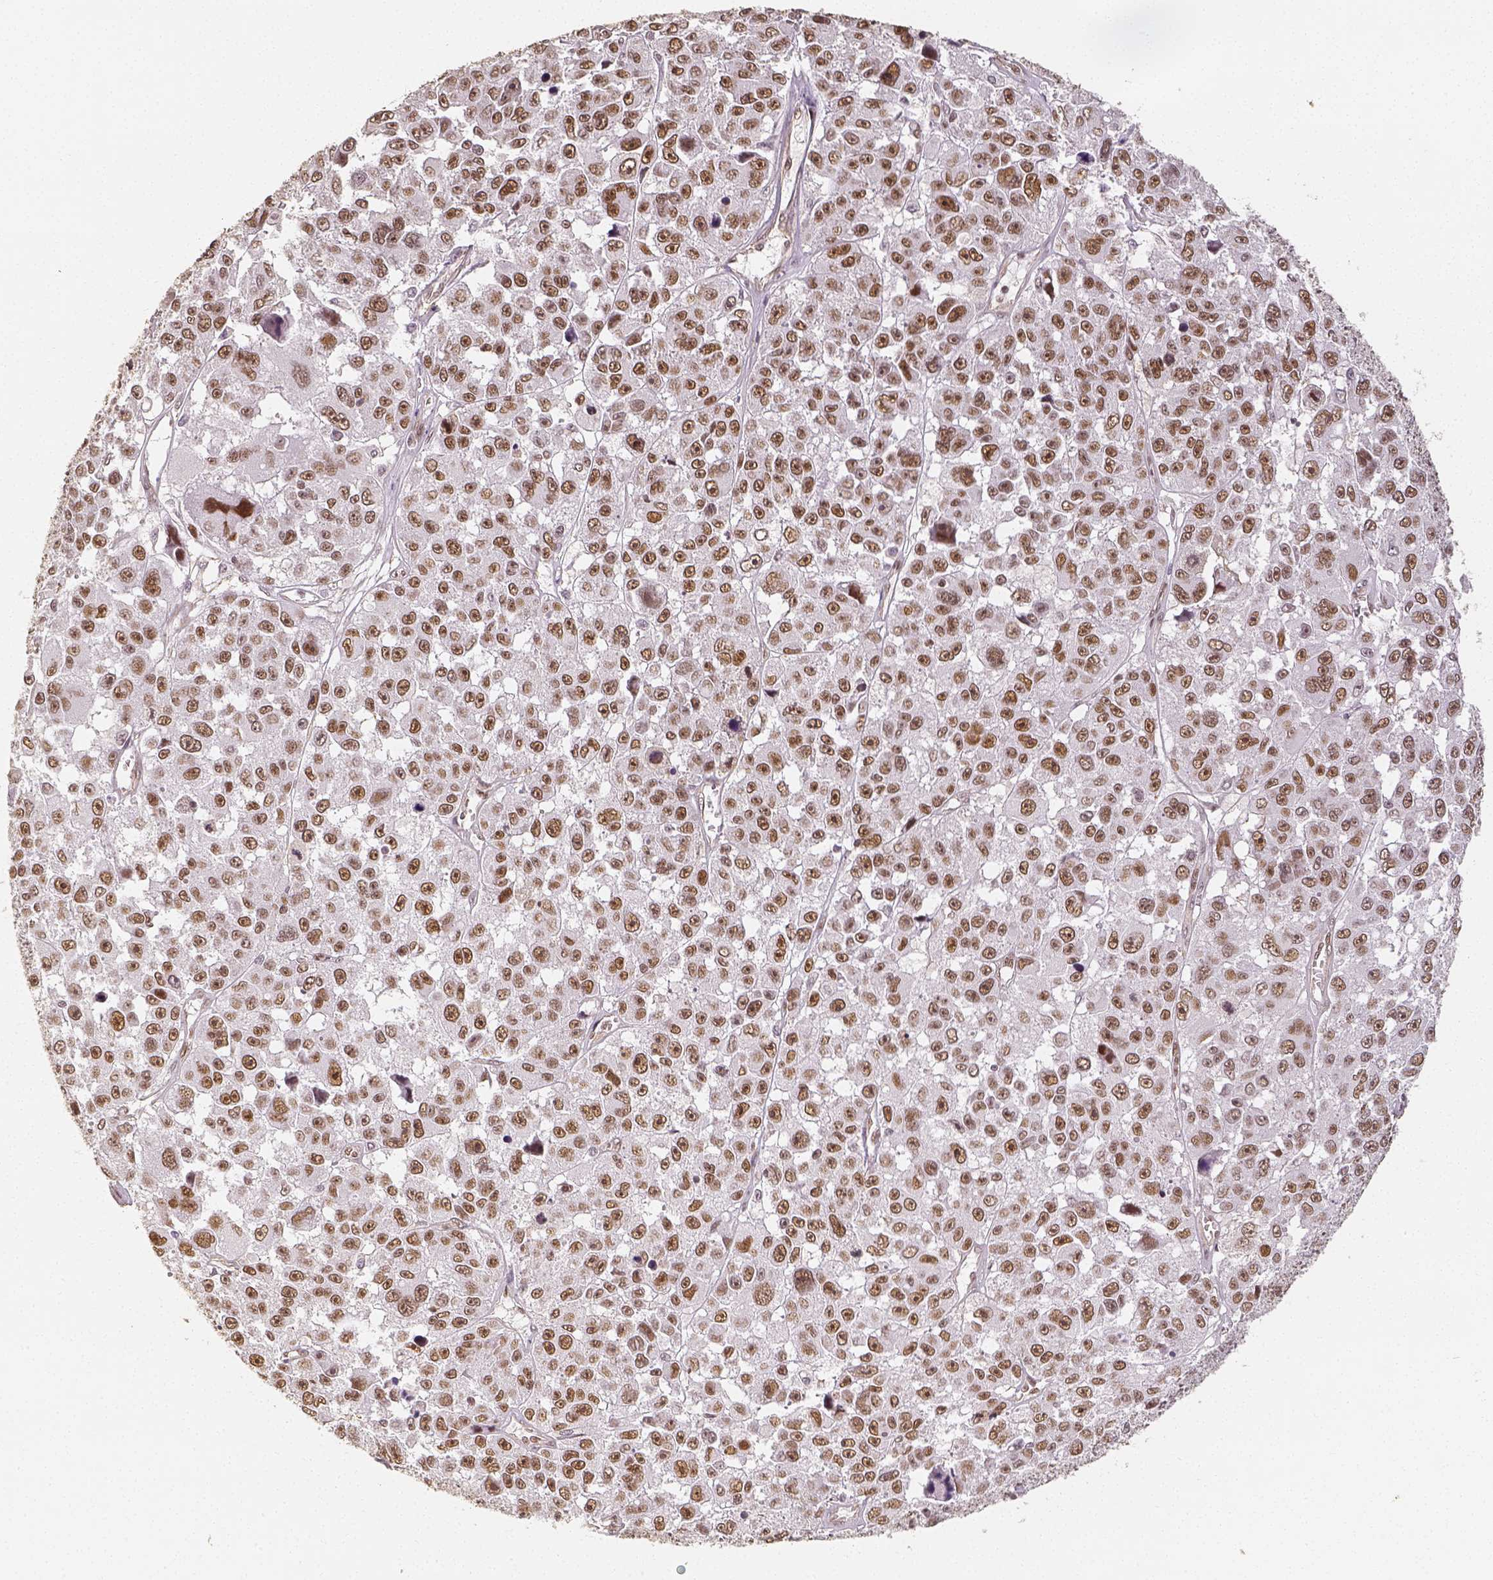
{"staining": {"intensity": "moderate", "quantity": ">75%", "location": "nuclear"}, "tissue": "melanoma", "cell_type": "Tumor cells", "image_type": "cancer", "snomed": [{"axis": "morphology", "description": "Malignant melanoma, NOS"}, {"axis": "topography", "description": "Skin"}], "caption": "Human malignant melanoma stained for a protein (brown) reveals moderate nuclear positive positivity in approximately >75% of tumor cells.", "gene": "HDAC1", "patient": {"sex": "female", "age": 66}}